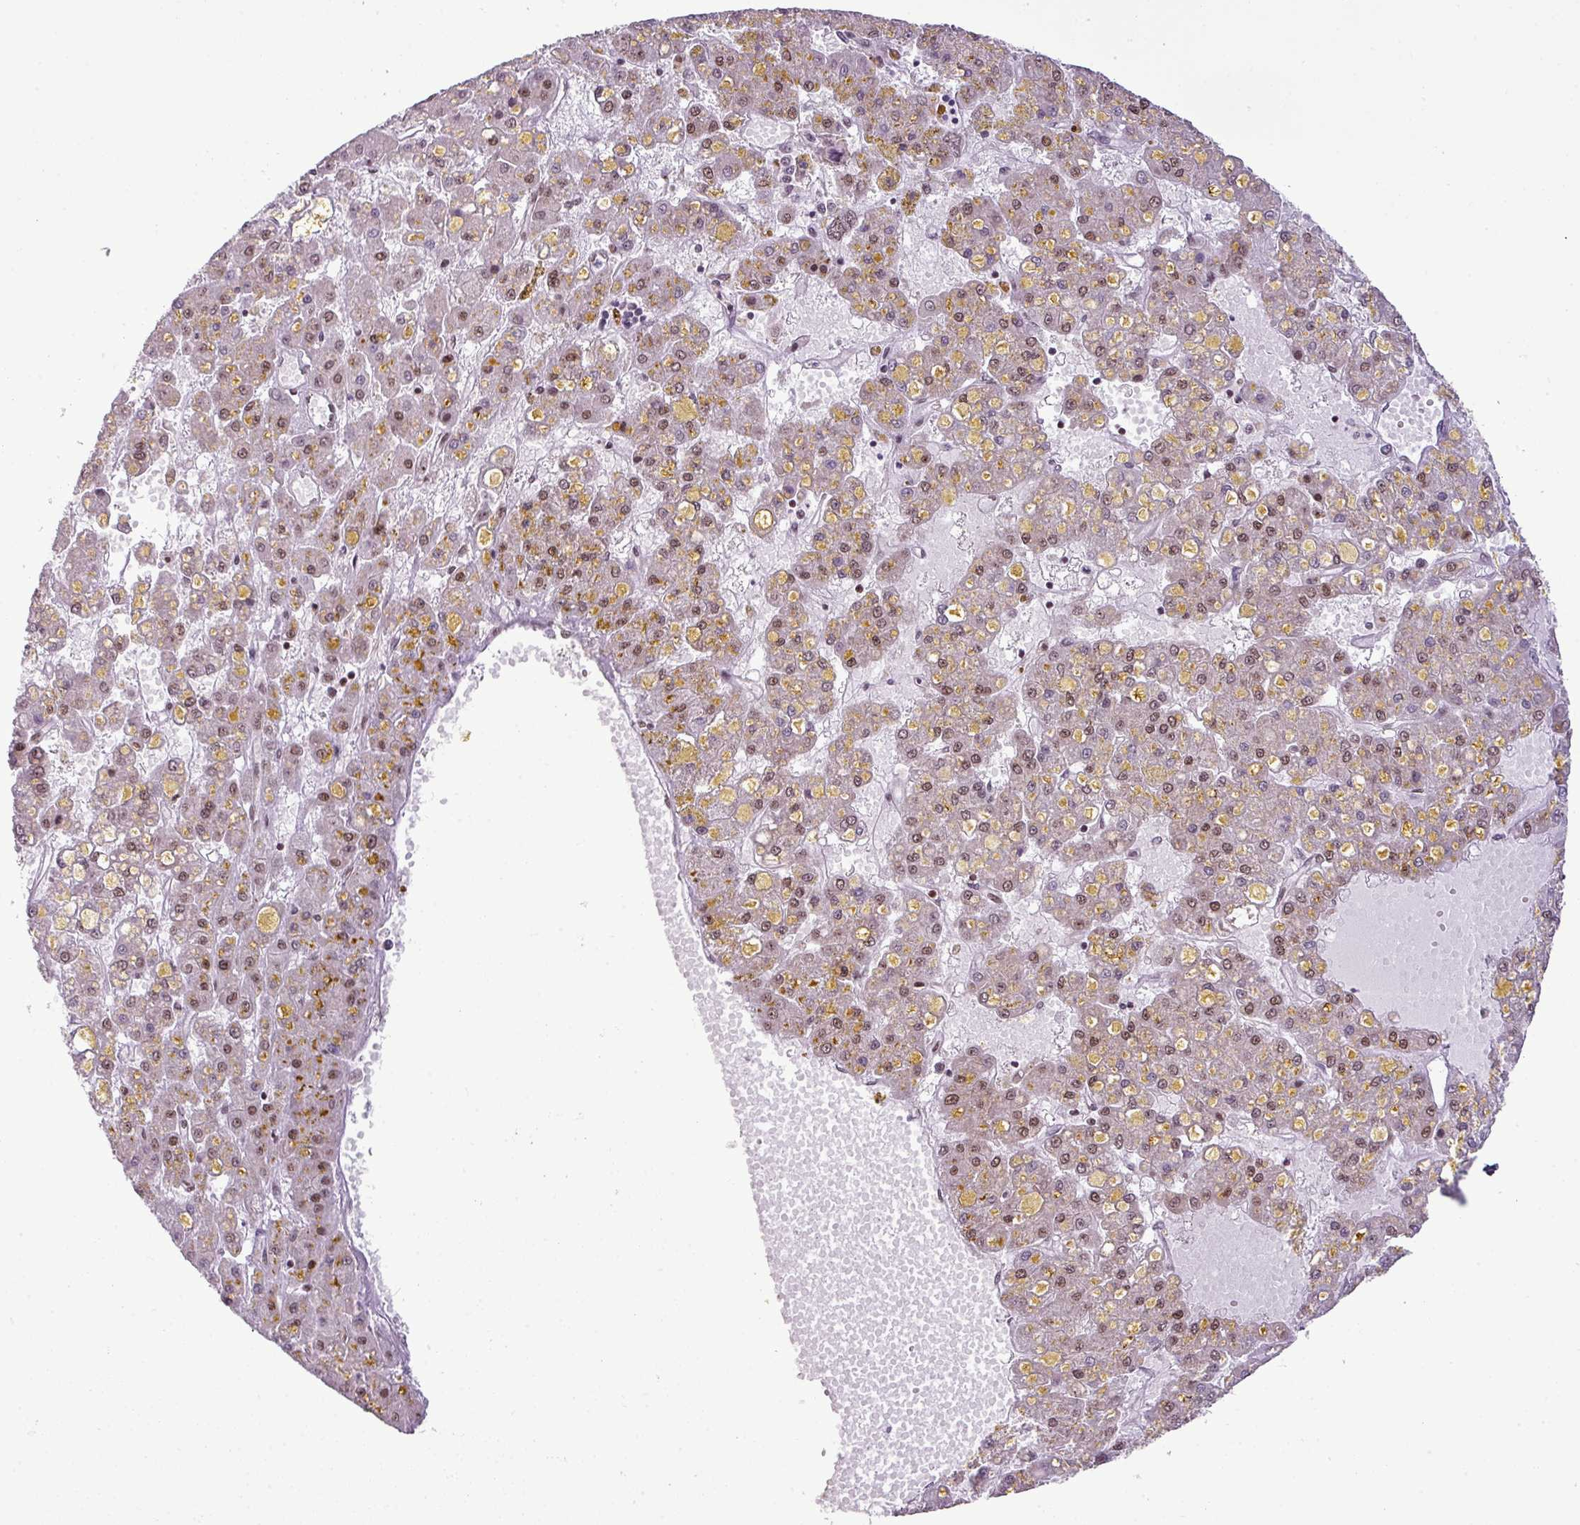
{"staining": {"intensity": "moderate", "quantity": "25%-75%", "location": "nuclear"}, "tissue": "liver cancer", "cell_type": "Tumor cells", "image_type": "cancer", "snomed": [{"axis": "morphology", "description": "Carcinoma, Hepatocellular, NOS"}, {"axis": "topography", "description": "Liver"}], "caption": "Protein positivity by IHC exhibits moderate nuclear staining in about 25%-75% of tumor cells in liver cancer (hepatocellular carcinoma).", "gene": "ARL6IP4", "patient": {"sex": "male", "age": 67}}